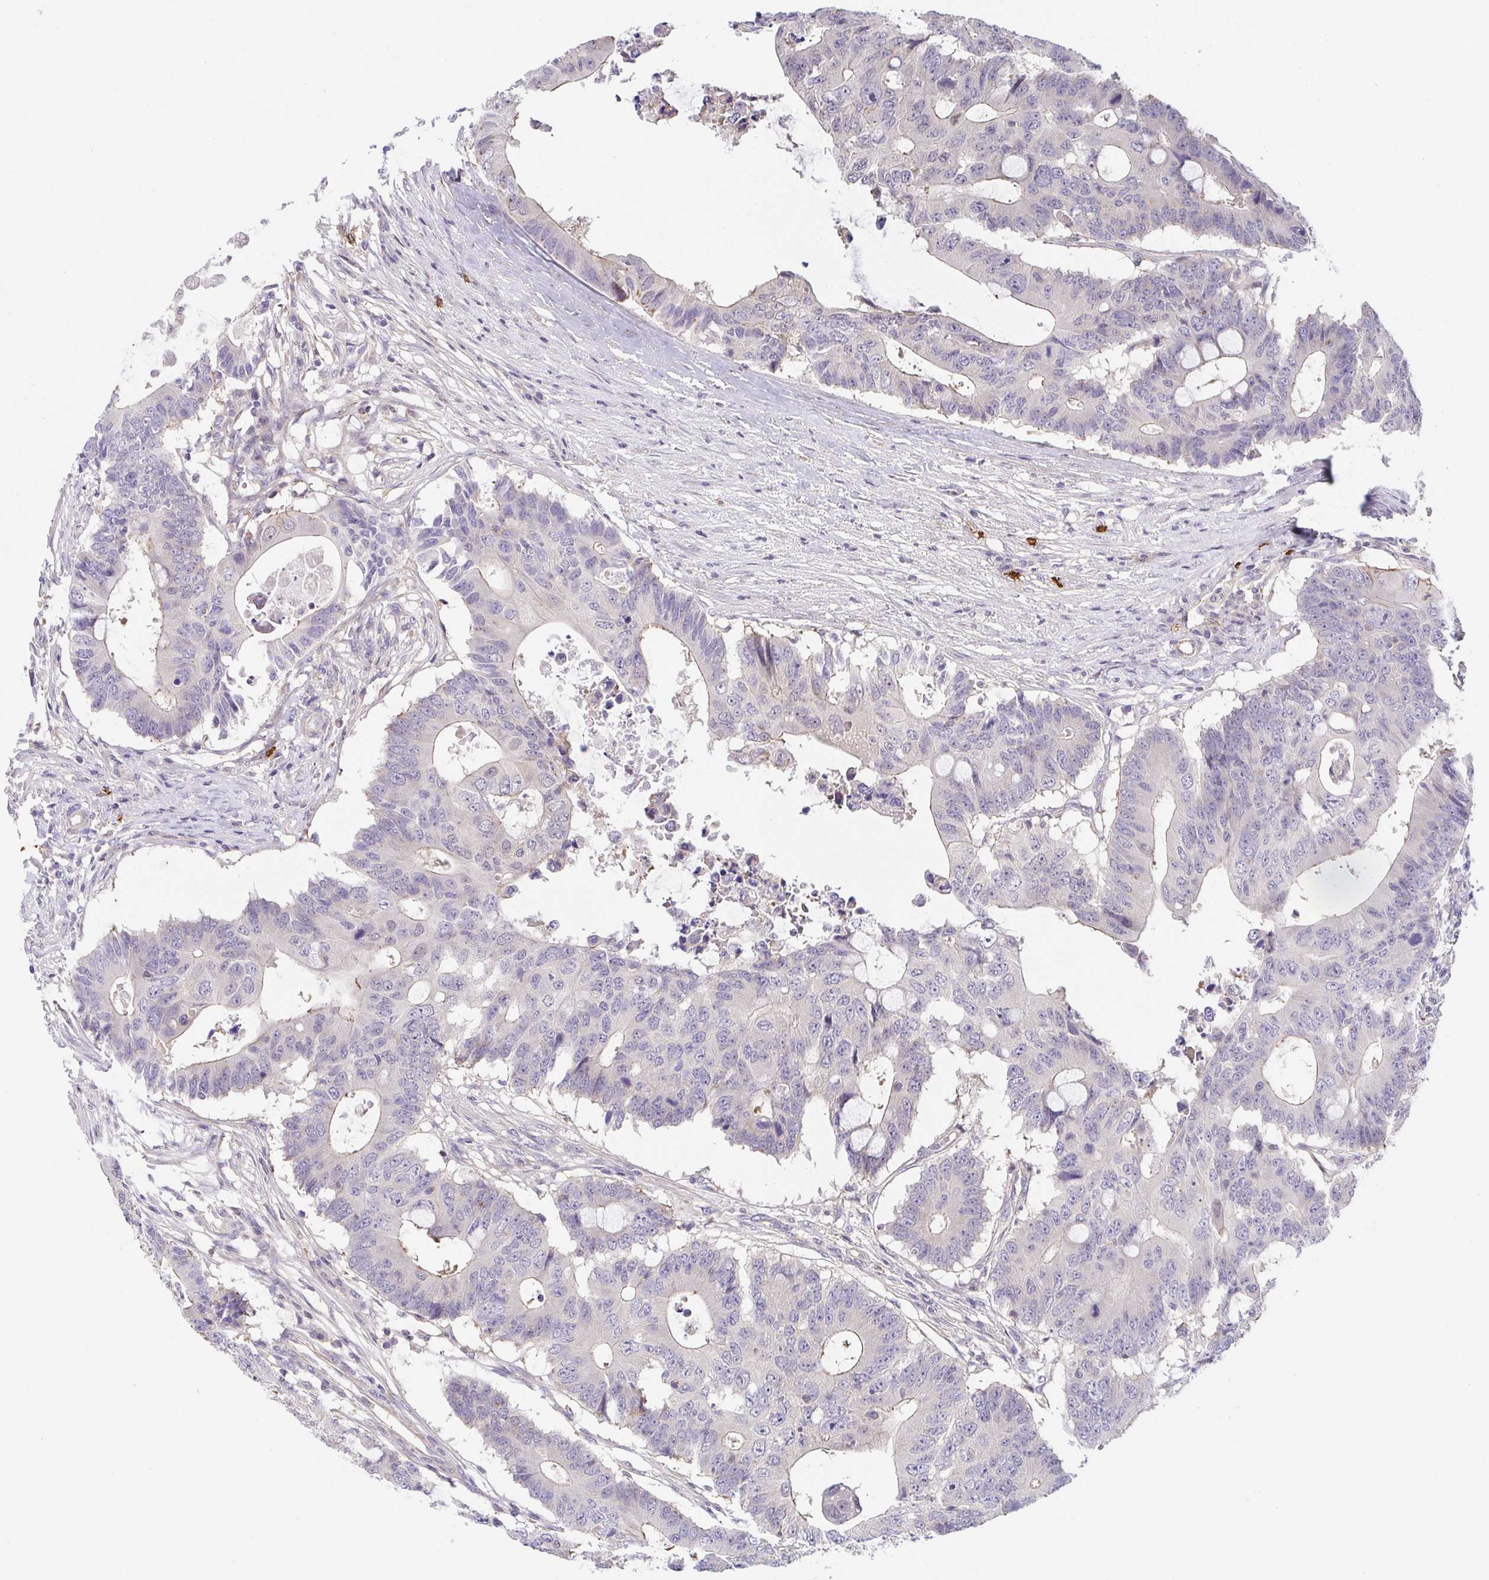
{"staining": {"intensity": "negative", "quantity": "none", "location": "none"}, "tissue": "colorectal cancer", "cell_type": "Tumor cells", "image_type": "cancer", "snomed": [{"axis": "morphology", "description": "Adenocarcinoma, NOS"}, {"axis": "topography", "description": "Colon"}], "caption": "Tumor cells show no significant positivity in adenocarcinoma (colorectal).", "gene": "PREPL", "patient": {"sex": "male", "age": 71}}